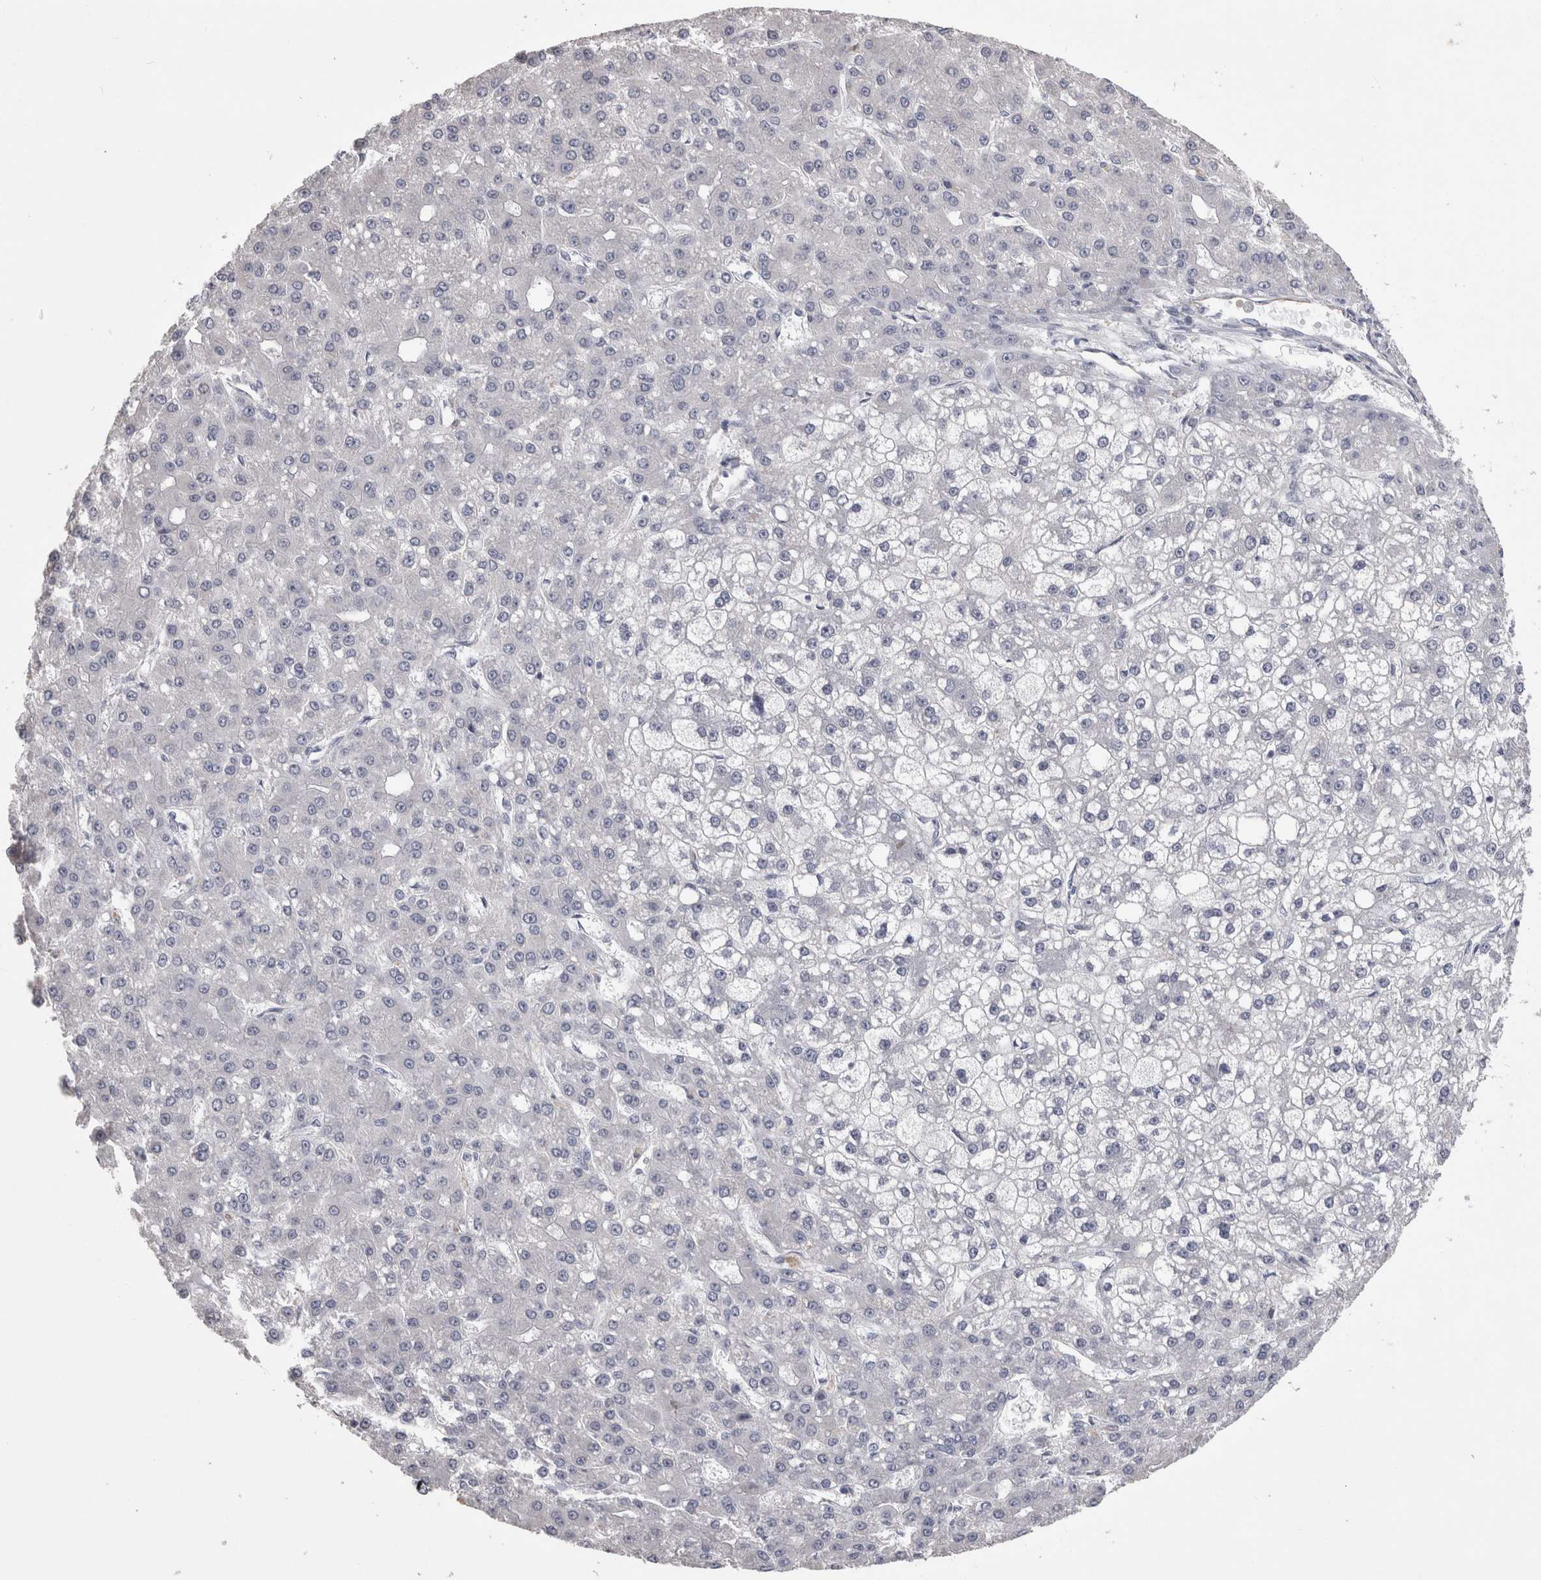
{"staining": {"intensity": "negative", "quantity": "none", "location": "none"}, "tissue": "liver cancer", "cell_type": "Tumor cells", "image_type": "cancer", "snomed": [{"axis": "morphology", "description": "Carcinoma, Hepatocellular, NOS"}, {"axis": "topography", "description": "Liver"}], "caption": "Histopathology image shows no protein positivity in tumor cells of liver cancer (hepatocellular carcinoma) tissue.", "gene": "ACOT7", "patient": {"sex": "male", "age": 67}}